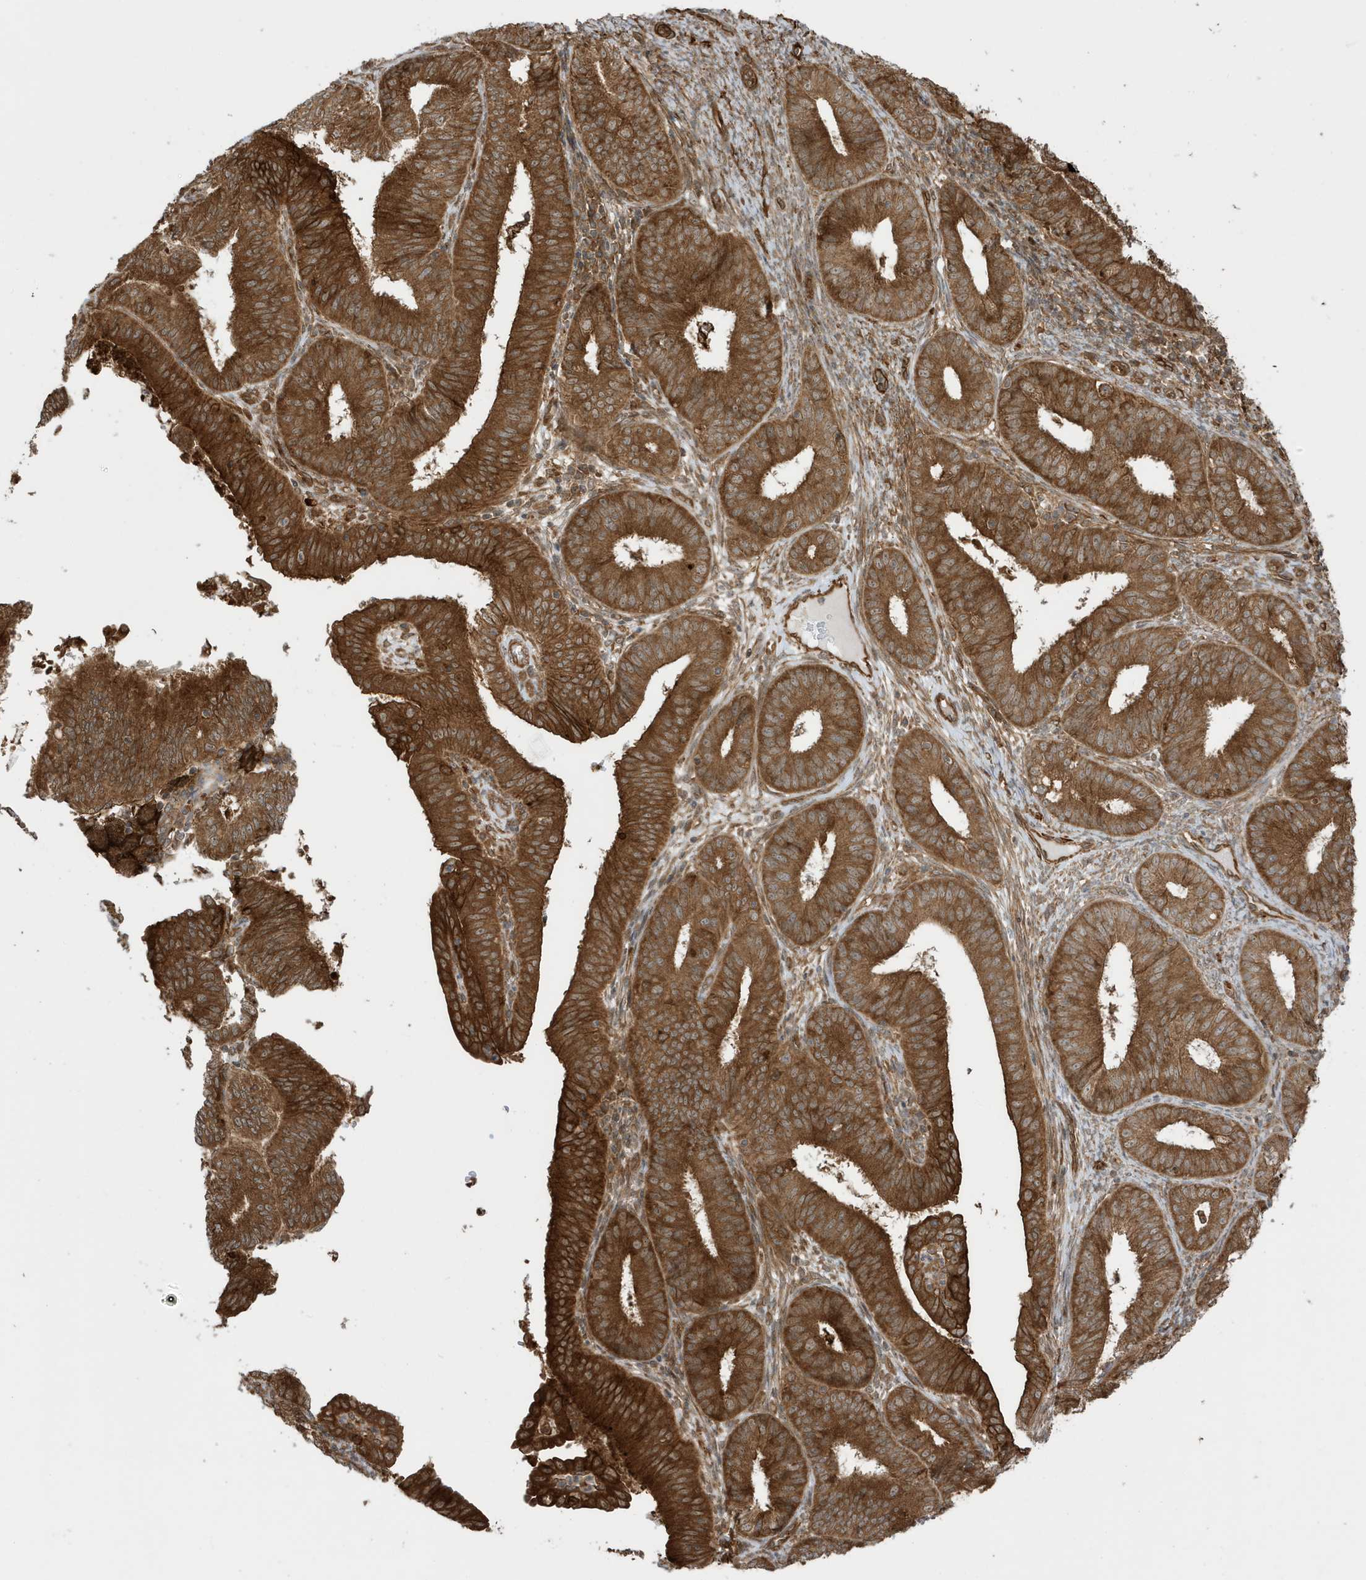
{"staining": {"intensity": "strong", "quantity": ">75%", "location": "cytoplasmic/membranous"}, "tissue": "endometrial cancer", "cell_type": "Tumor cells", "image_type": "cancer", "snomed": [{"axis": "morphology", "description": "Adenocarcinoma, NOS"}, {"axis": "topography", "description": "Endometrium"}], "caption": "DAB immunohistochemical staining of human adenocarcinoma (endometrial) exhibits strong cytoplasmic/membranous protein staining in approximately >75% of tumor cells.", "gene": "CDC42EP3", "patient": {"sex": "female", "age": 51}}